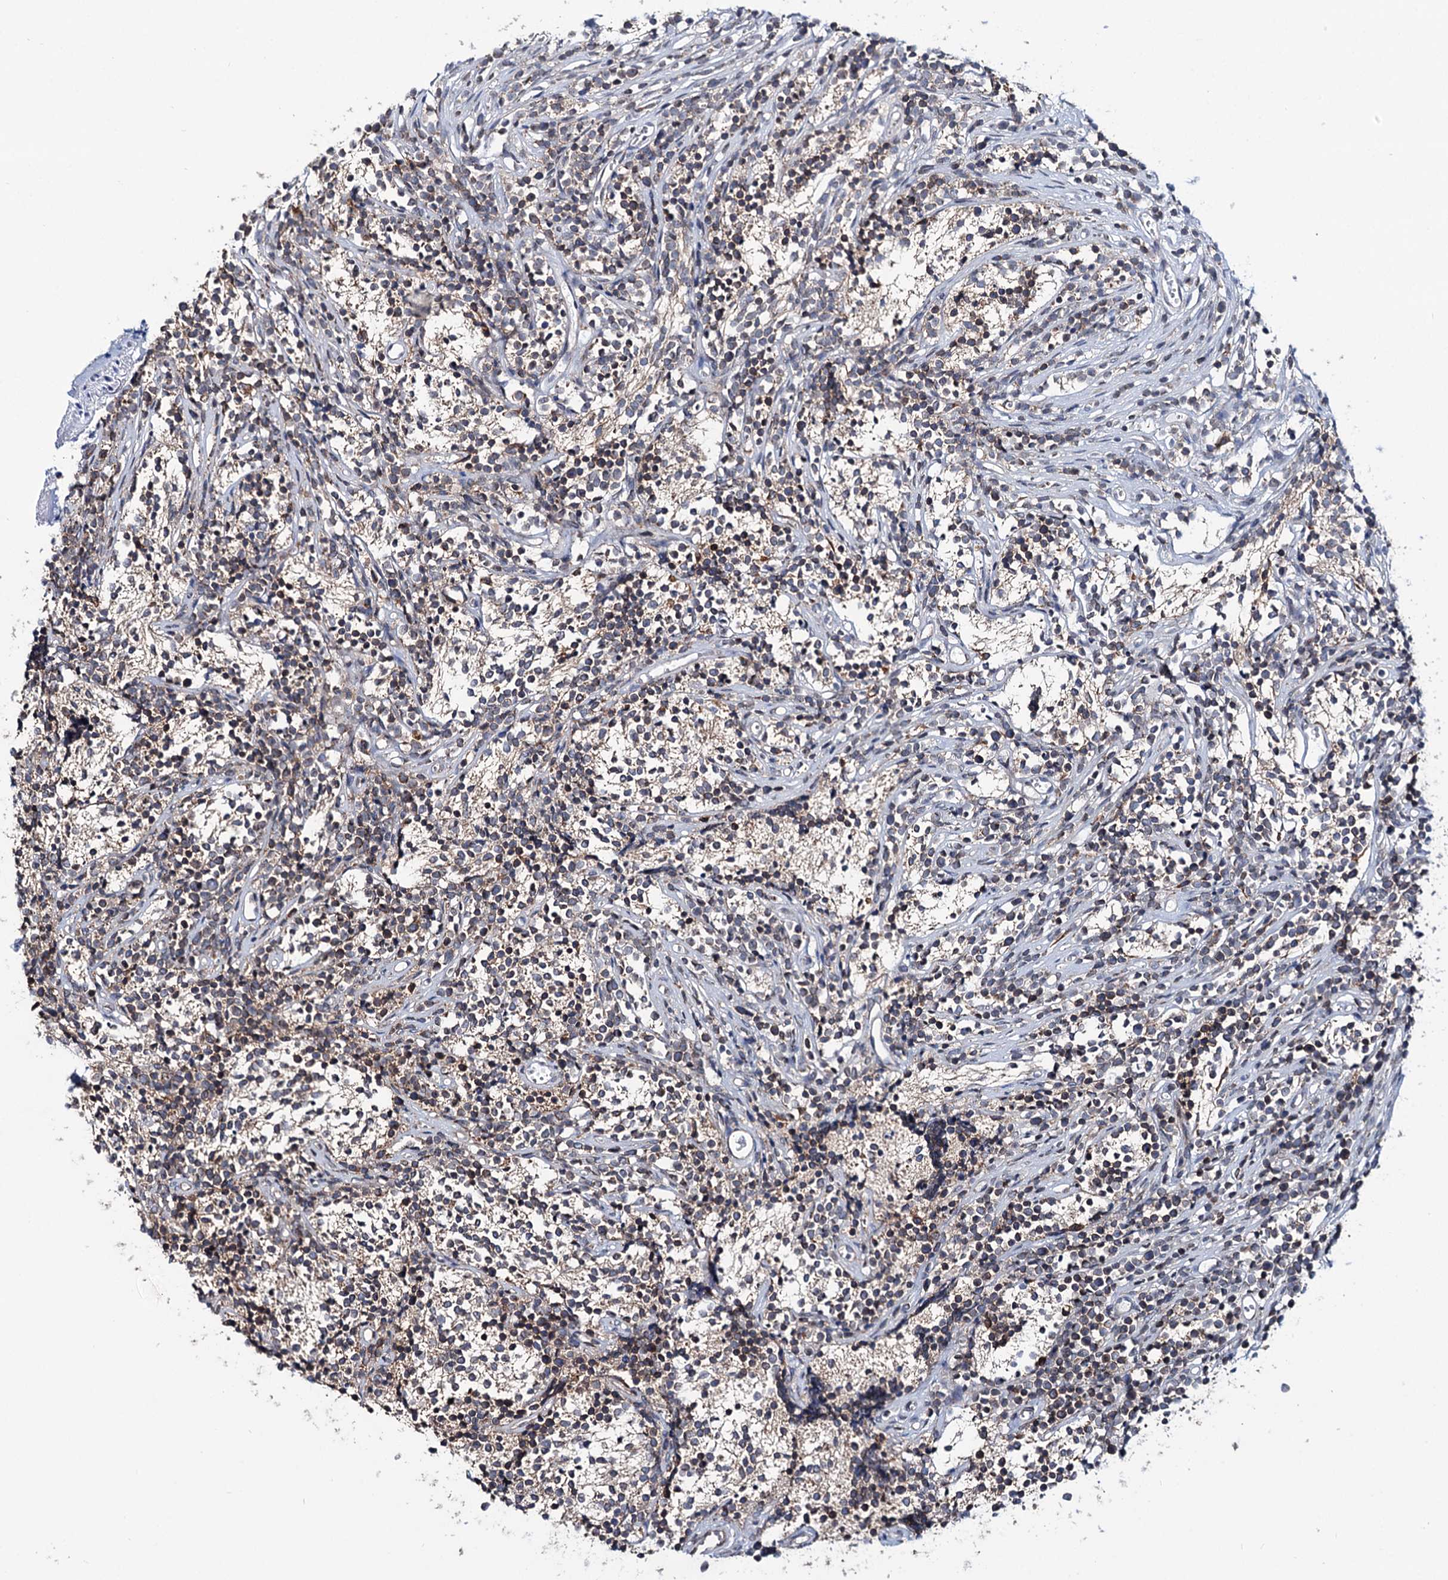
{"staining": {"intensity": "weak", "quantity": "<25%", "location": "cytoplasmic/membranous"}, "tissue": "glioma", "cell_type": "Tumor cells", "image_type": "cancer", "snomed": [{"axis": "morphology", "description": "Glioma, malignant, Low grade"}, {"axis": "topography", "description": "Brain"}], "caption": "Image shows no protein staining in tumor cells of glioma tissue.", "gene": "PTDSS2", "patient": {"sex": "female", "age": 1}}